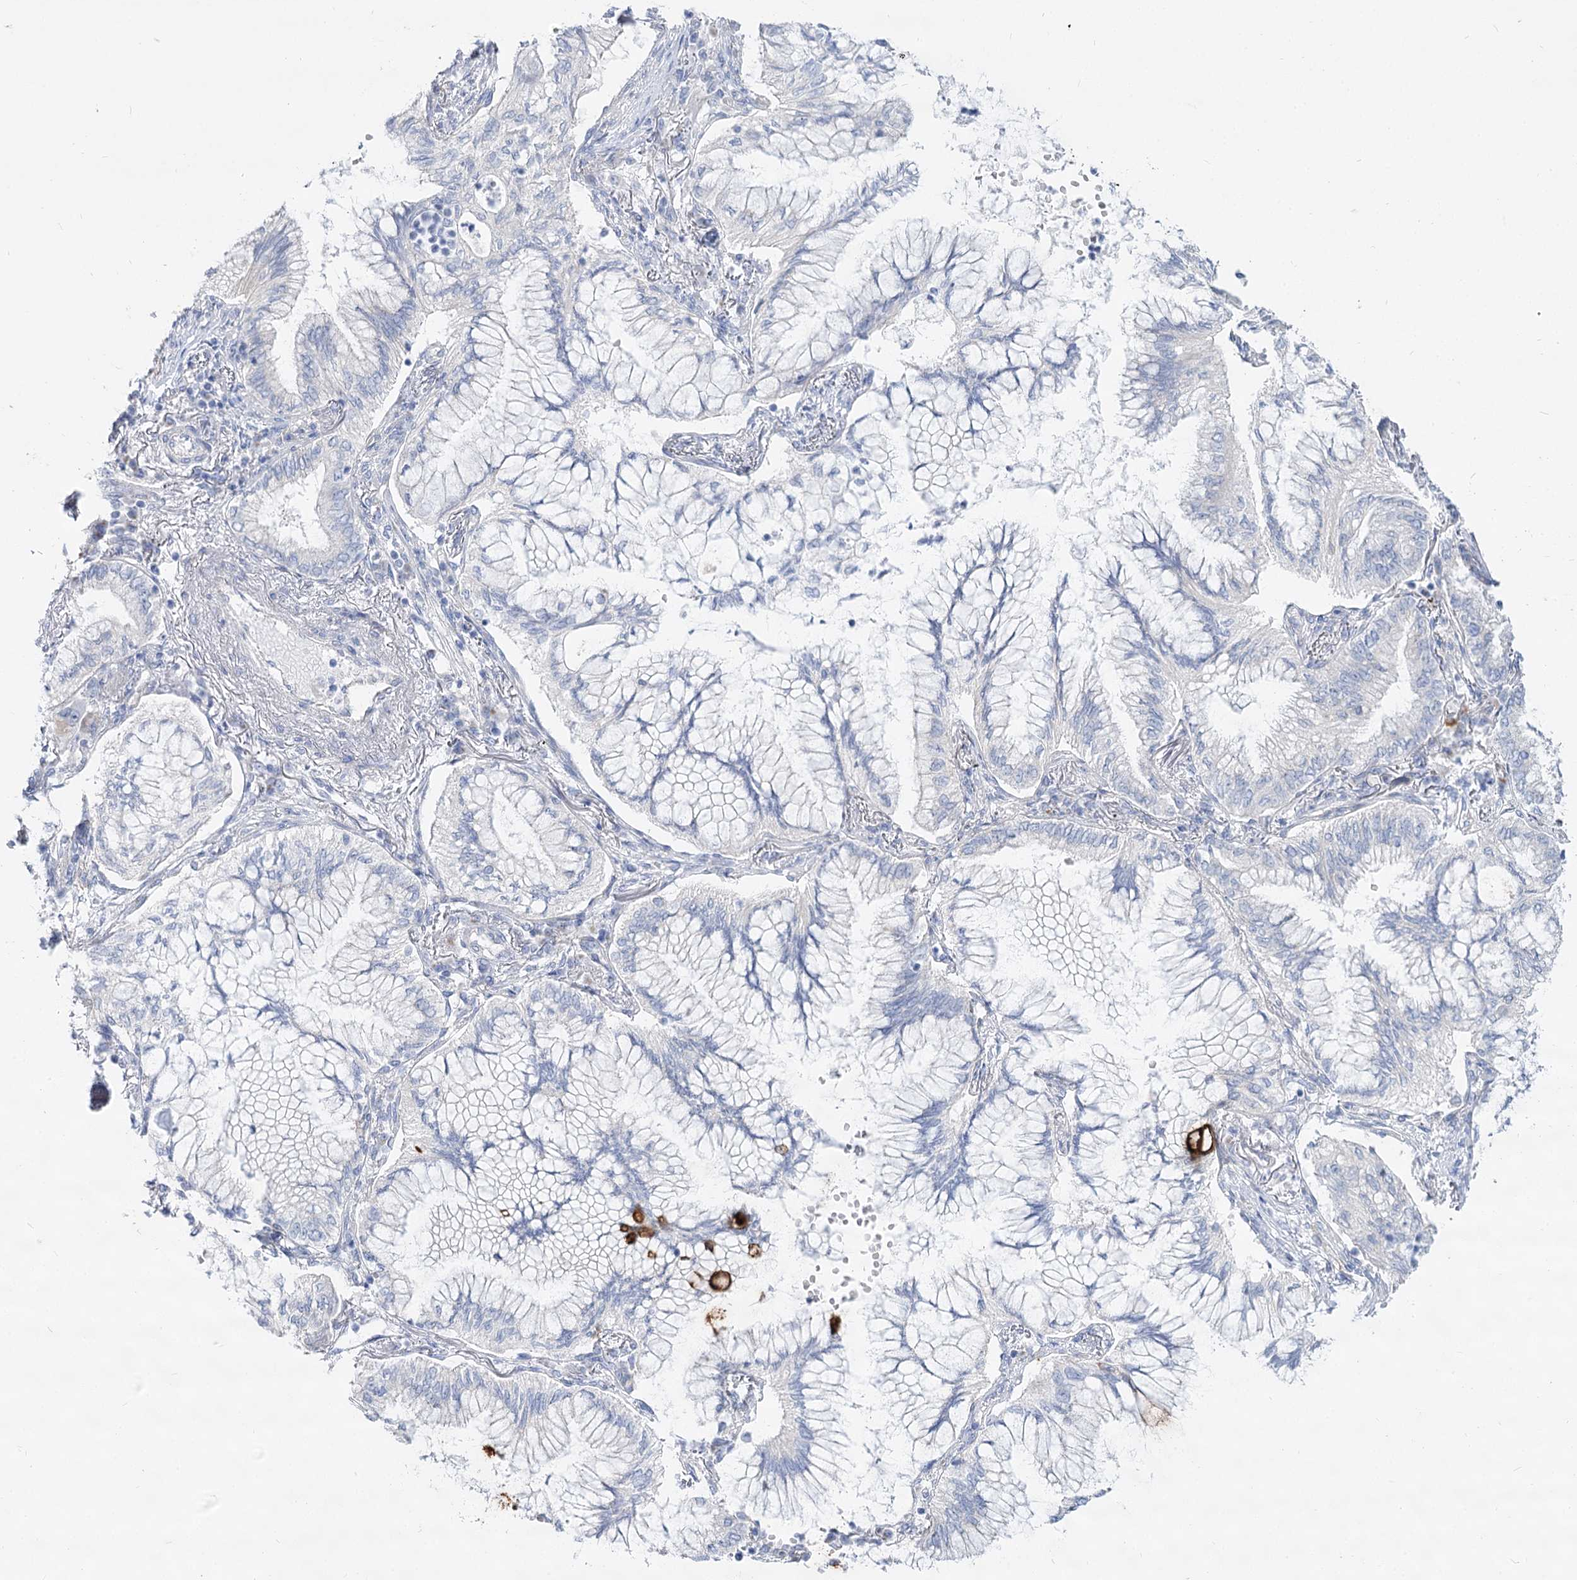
{"staining": {"intensity": "negative", "quantity": "none", "location": "none"}, "tissue": "lung cancer", "cell_type": "Tumor cells", "image_type": "cancer", "snomed": [{"axis": "morphology", "description": "Adenocarcinoma, NOS"}, {"axis": "topography", "description": "Lung"}], "caption": "Immunohistochemistry (IHC) photomicrograph of neoplastic tissue: human adenocarcinoma (lung) stained with DAB (3,3'-diaminobenzidine) shows no significant protein staining in tumor cells.", "gene": "SUOX", "patient": {"sex": "female", "age": 70}}